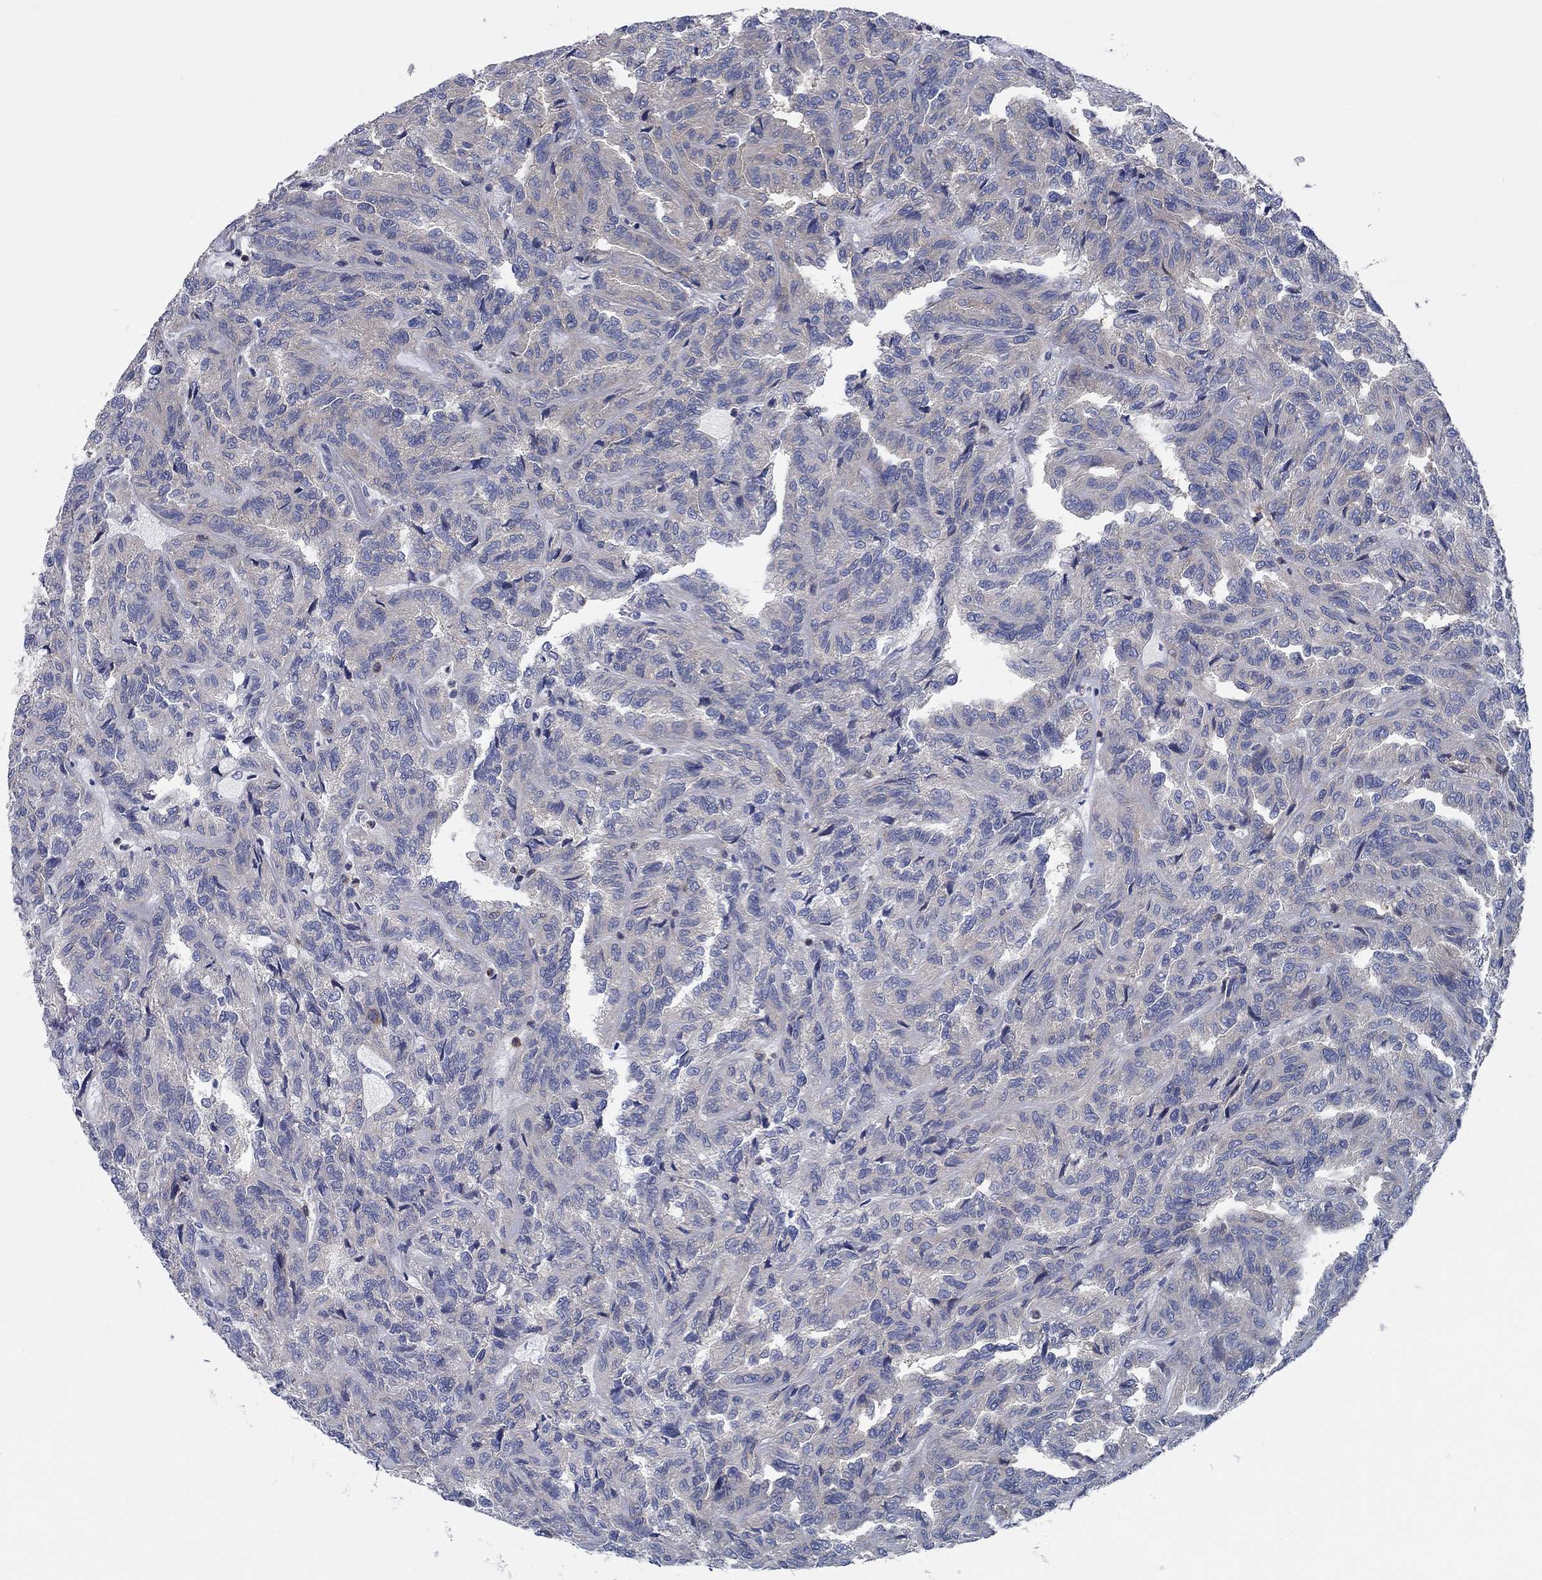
{"staining": {"intensity": "negative", "quantity": "none", "location": "none"}, "tissue": "renal cancer", "cell_type": "Tumor cells", "image_type": "cancer", "snomed": [{"axis": "morphology", "description": "Adenocarcinoma, NOS"}, {"axis": "topography", "description": "Kidney"}], "caption": "IHC image of human renal adenocarcinoma stained for a protein (brown), which demonstrates no positivity in tumor cells.", "gene": "PVR", "patient": {"sex": "male", "age": 79}}